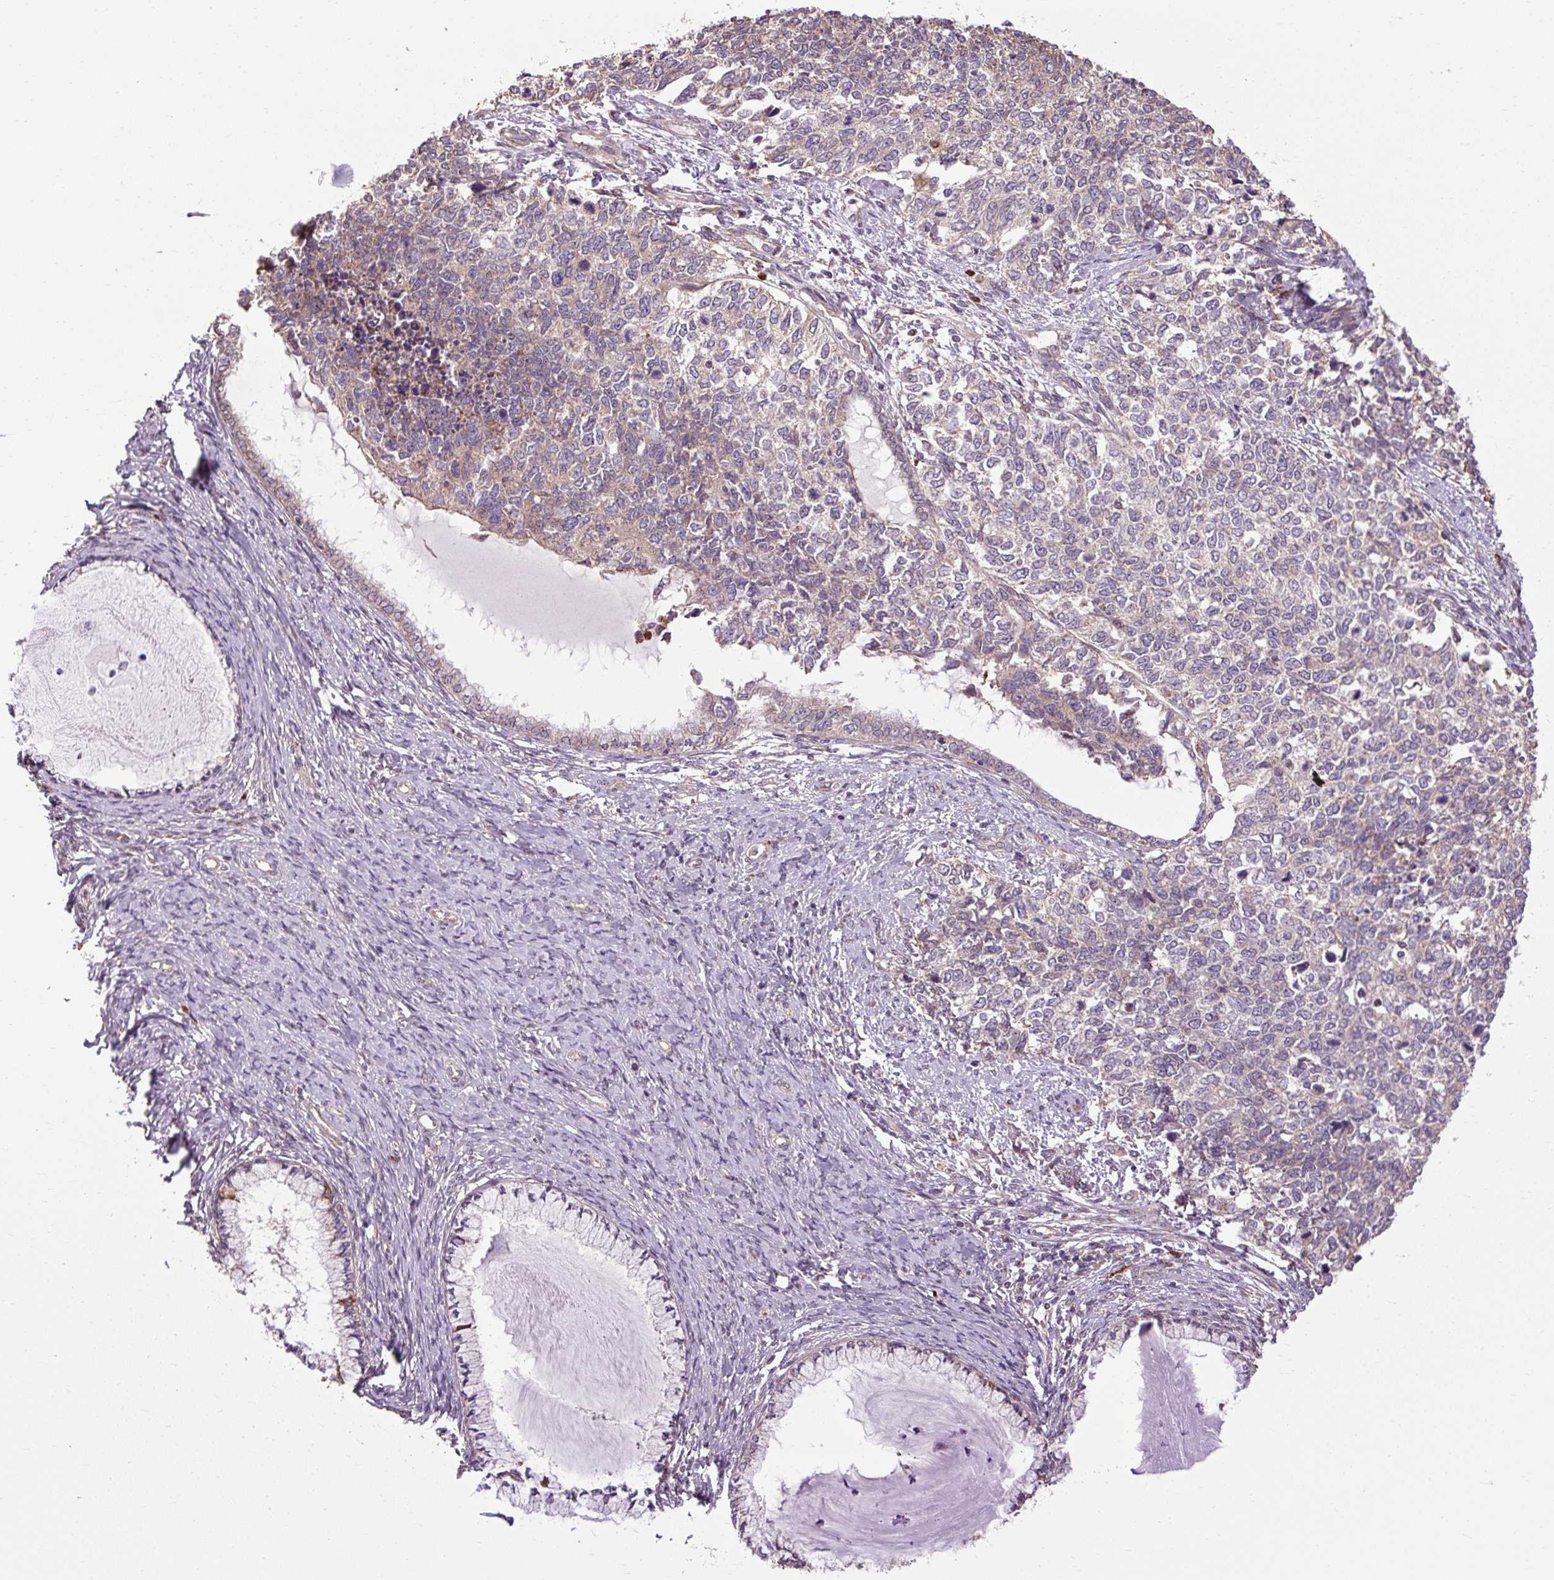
{"staining": {"intensity": "negative", "quantity": "none", "location": "none"}, "tissue": "cervical cancer", "cell_type": "Tumor cells", "image_type": "cancer", "snomed": [{"axis": "morphology", "description": "Squamous cell carcinoma, NOS"}, {"axis": "topography", "description": "Cervix"}], "caption": "The image reveals no significant staining in tumor cells of cervical cancer (squamous cell carcinoma).", "gene": "FLRT1", "patient": {"sex": "female", "age": 63}}